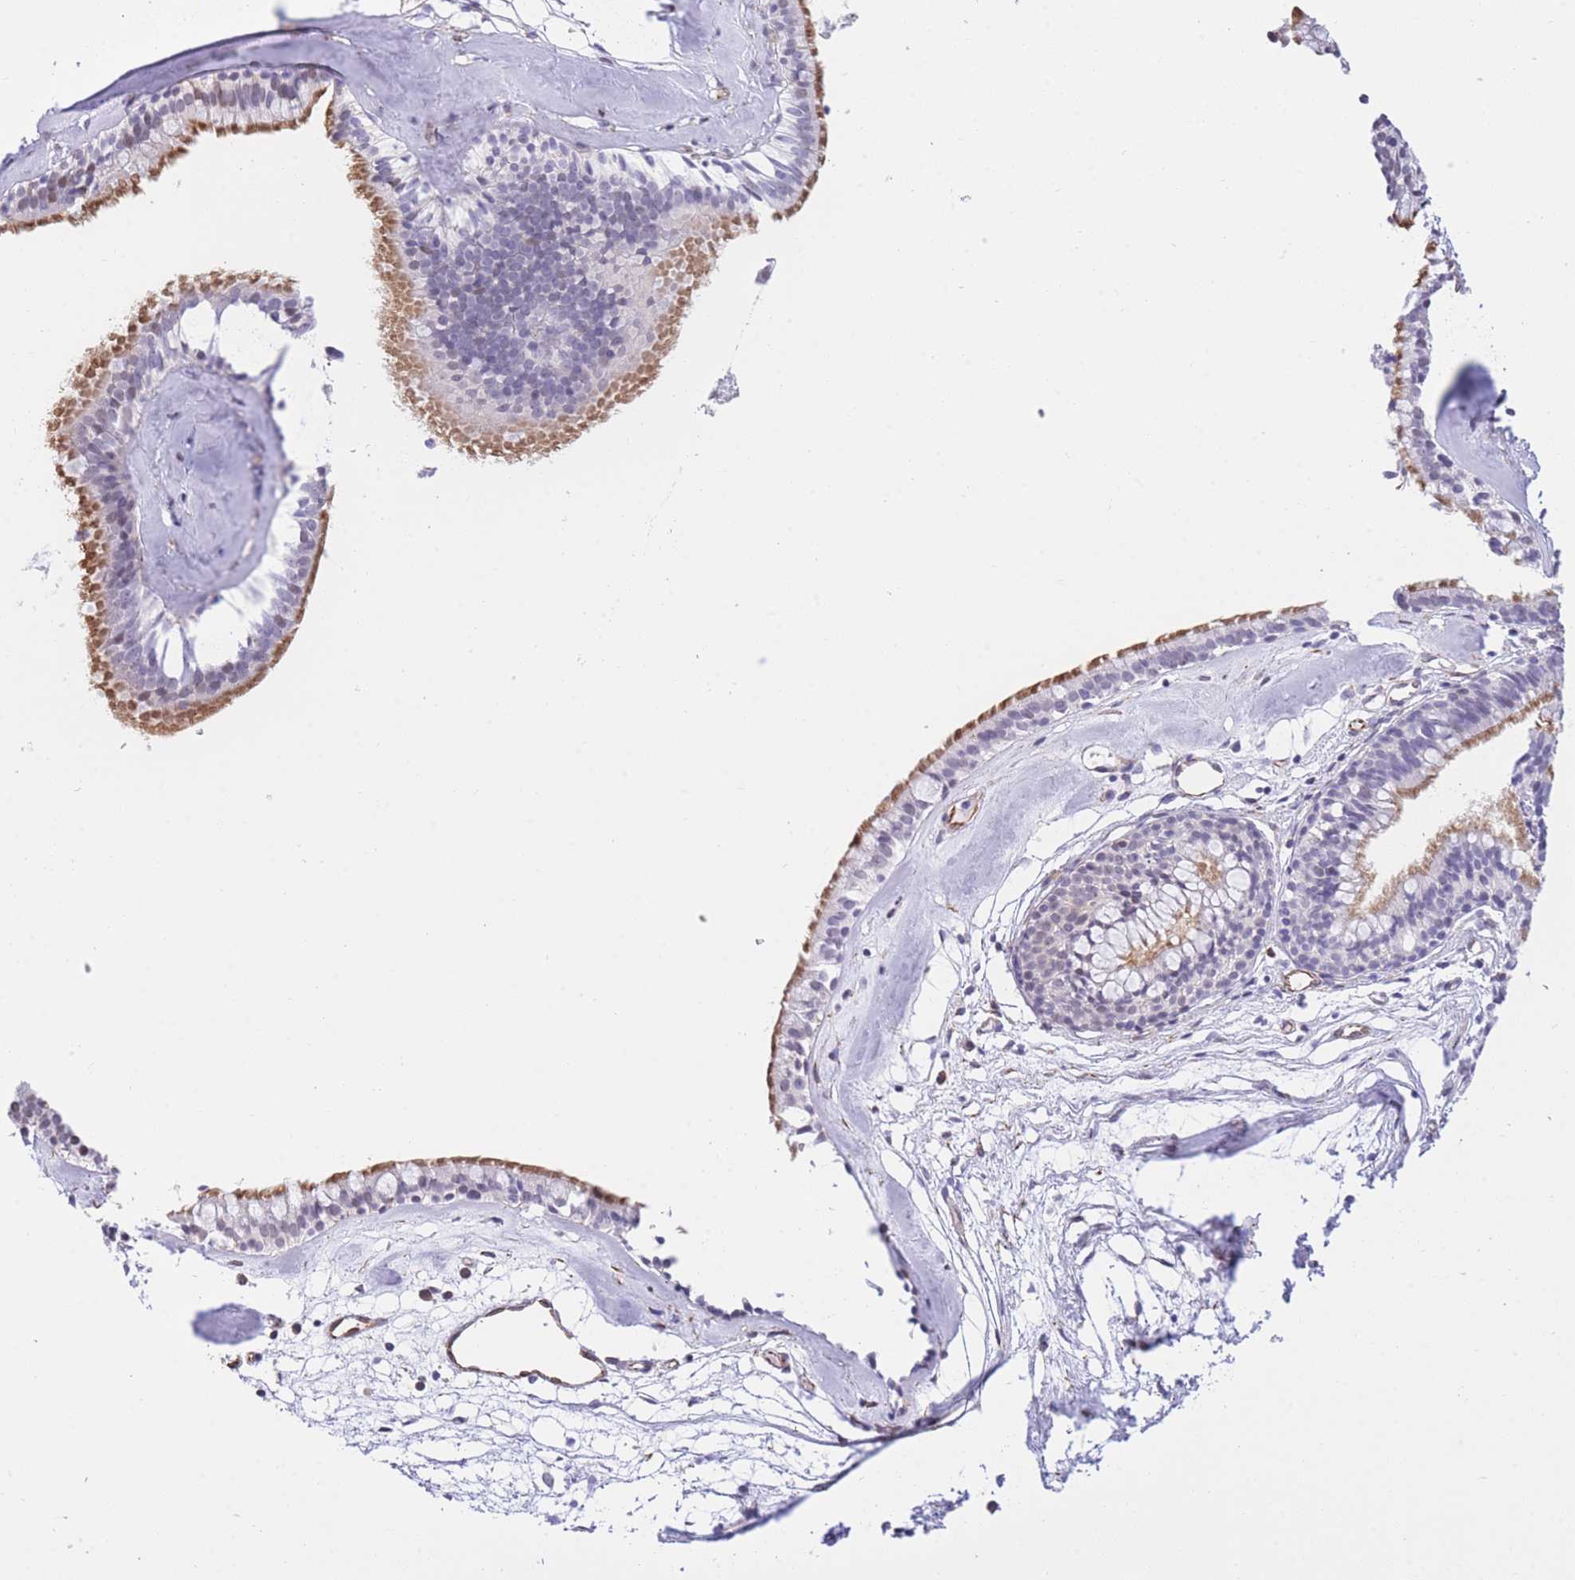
{"staining": {"intensity": "moderate", "quantity": "25%-75%", "location": "cytoplasmic/membranous"}, "tissue": "nasopharynx", "cell_type": "Respiratory epithelial cells", "image_type": "normal", "snomed": [{"axis": "morphology", "description": "Normal tissue, NOS"}, {"axis": "topography", "description": "Nasopharynx"}], "caption": "Immunohistochemical staining of benign human nasopharynx shows medium levels of moderate cytoplasmic/membranous staining in about 25%-75% of respiratory epithelial cells. The staining was performed using DAB, with brown indicating positive protein expression. Nuclei are stained blue with hematoxylin.", "gene": "PSG11", "patient": {"sex": "male", "age": 65}}